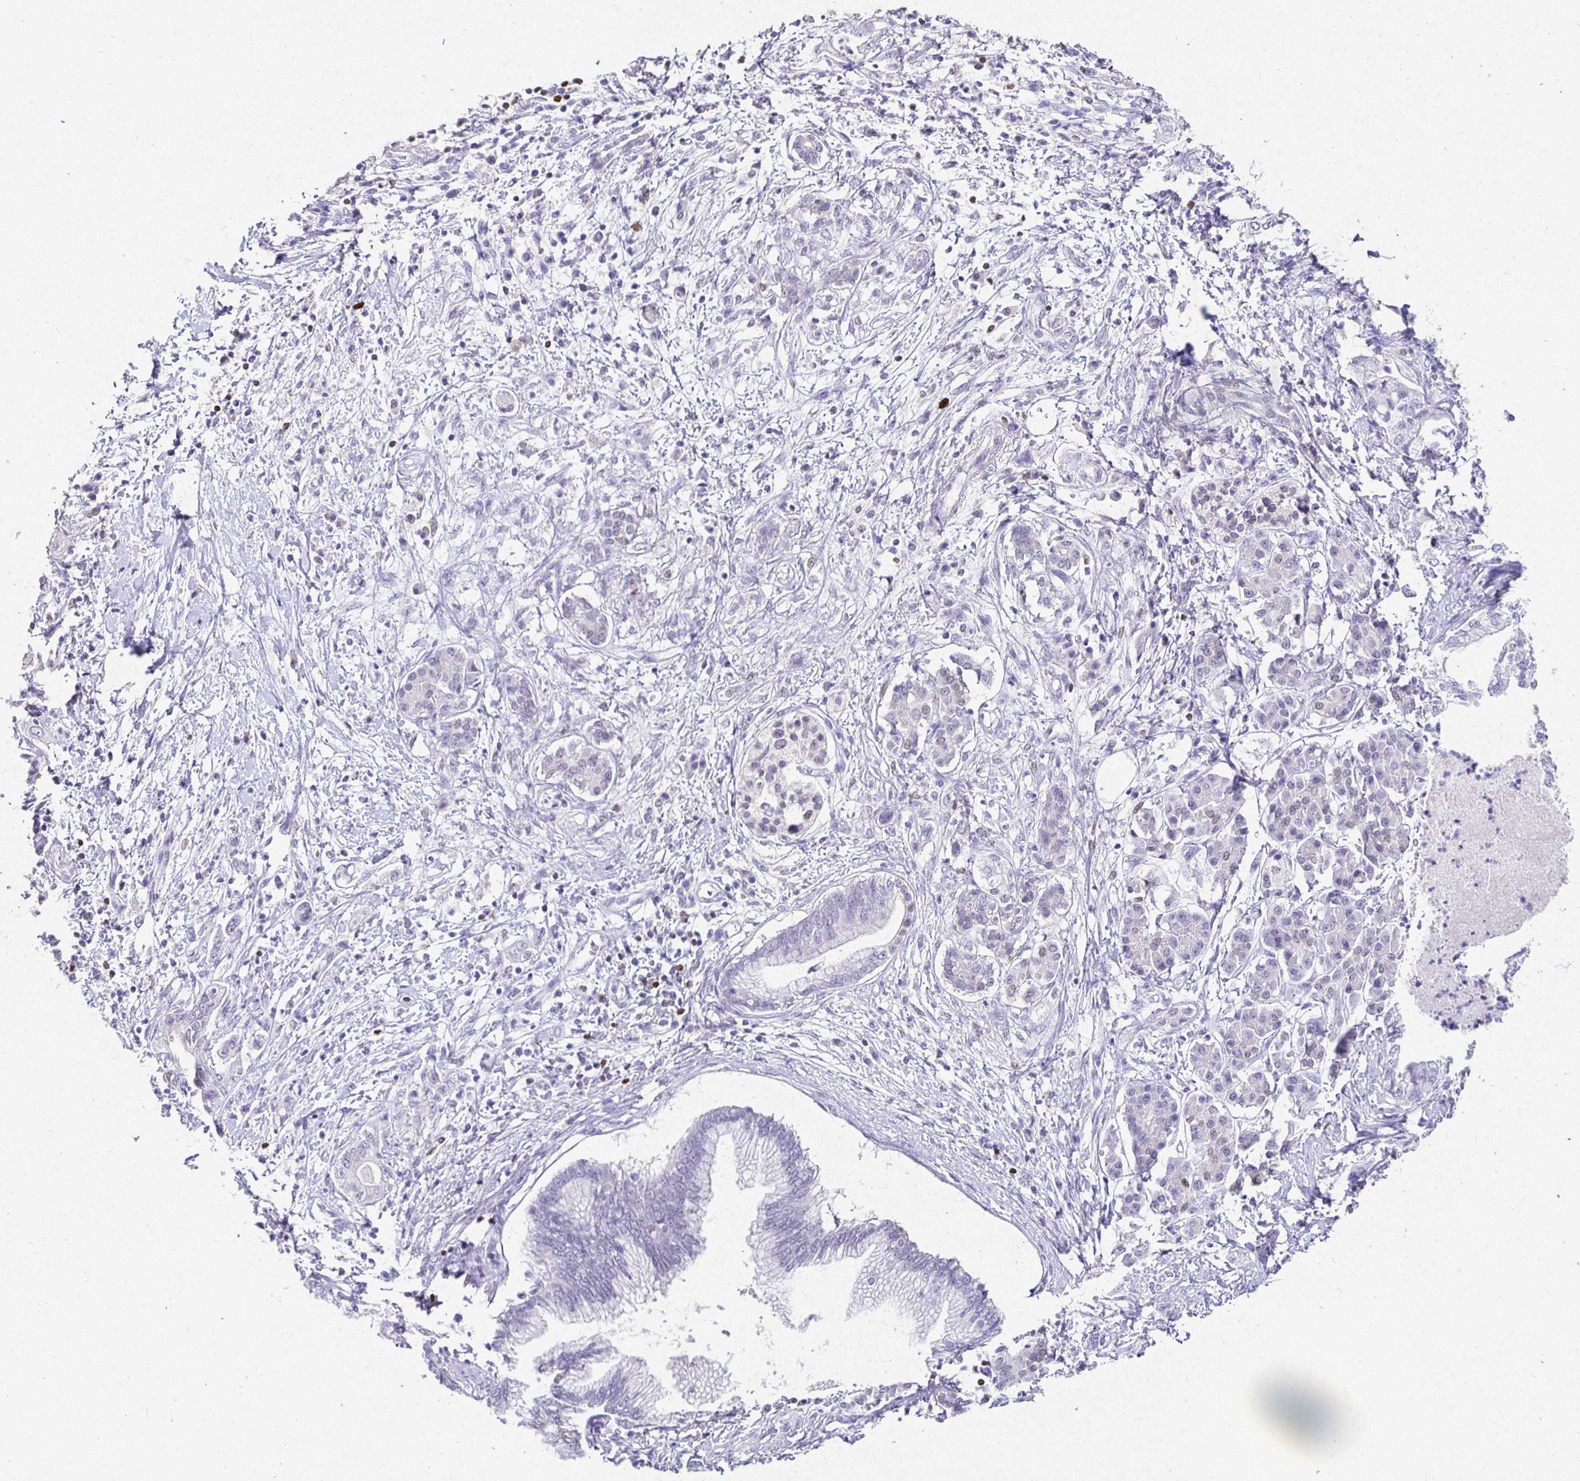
{"staining": {"intensity": "negative", "quantity": "none", "location": "none"}, "tissue": "pancreatic cancer", "cell_type": "Tumor cells", "image_type": "cancer", "snomed": [{"axis": "morphology", "description": "Adenocarcinoma, NOS"}, {"axis": "topography", "description": "Pancreas"}], "caption": "The IHC image has no significant staining in tumor cells of pancreatic cancer tissue.", "gene": "SATB1", "patient": {"sex": "female", "age": 73}}